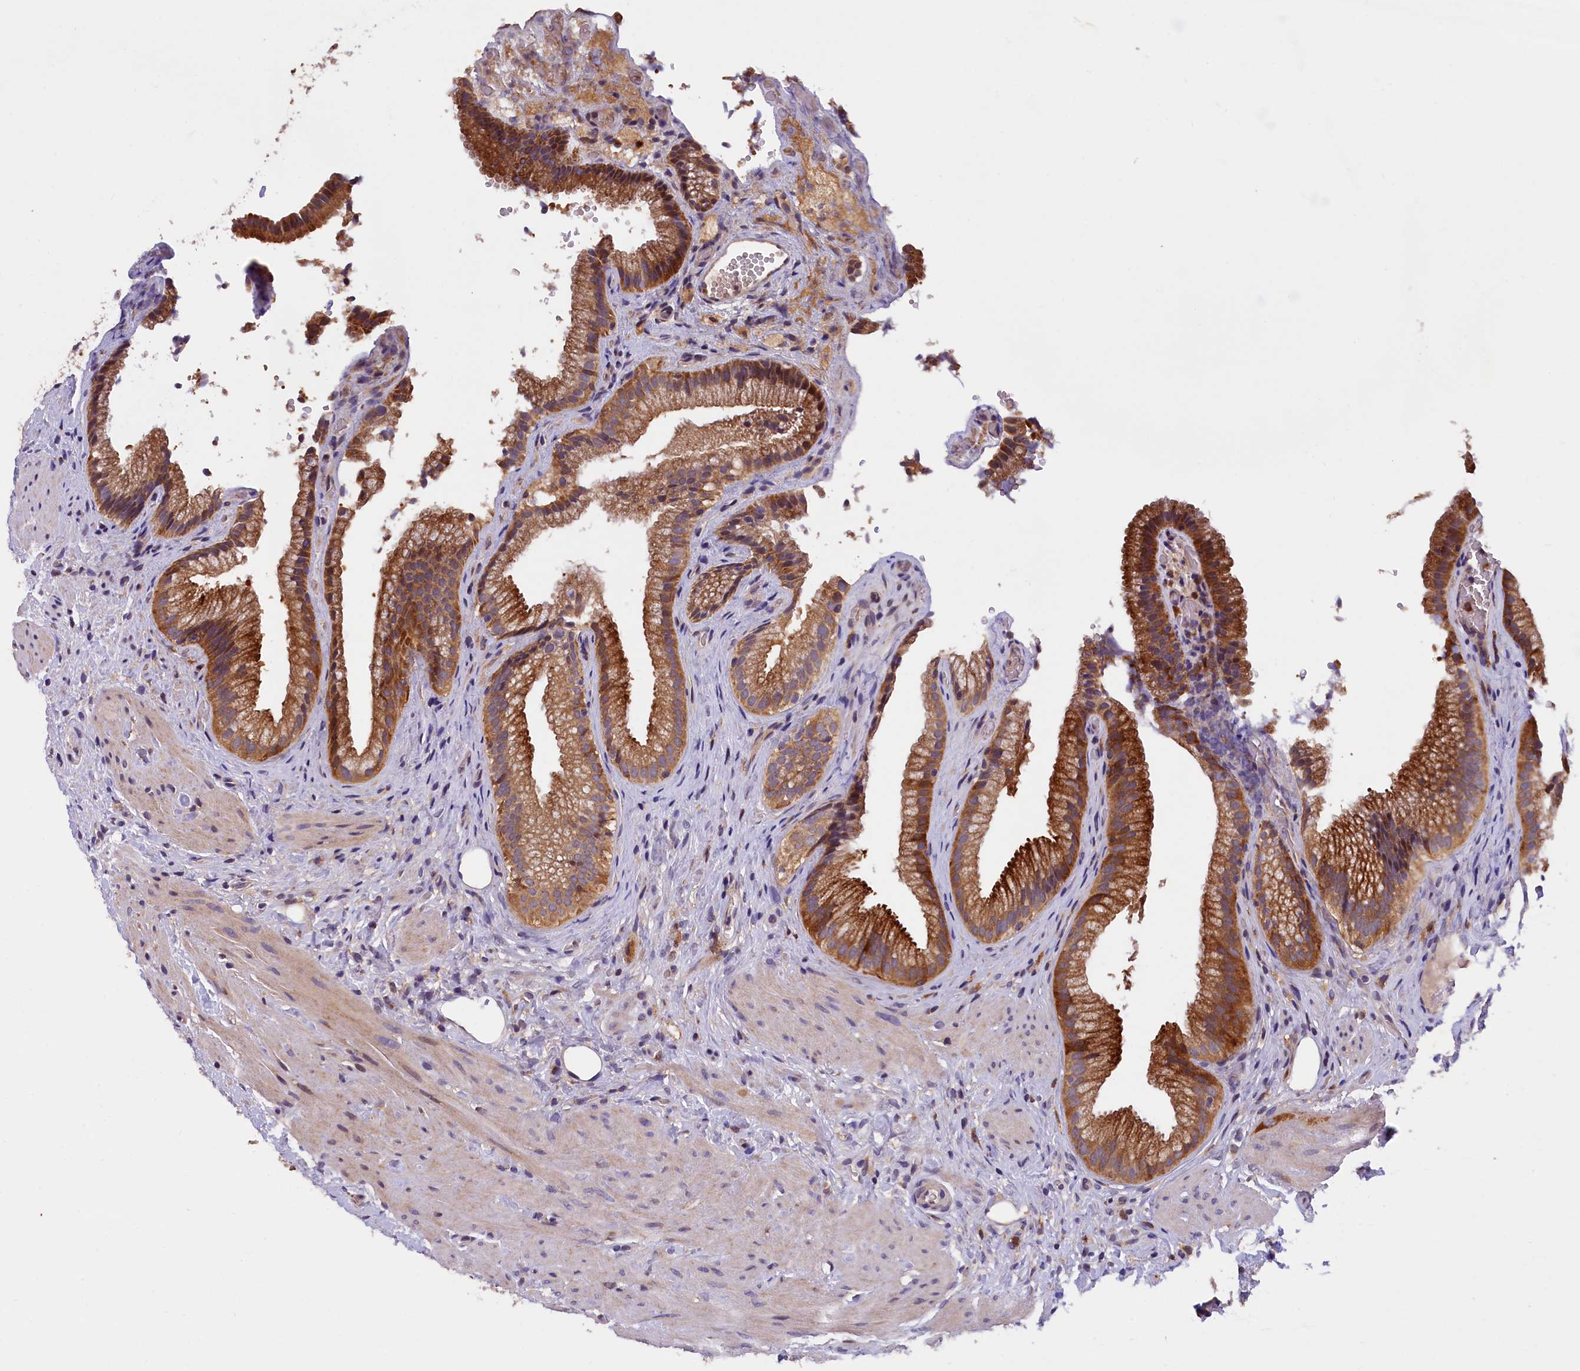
{"staining": {"intensity": "strong", "quantity": ">75%", "location": "cytoplasmic/membranous"}, "tissue": "gallbladder", "cell_type": "Glandular cells", "image_type": "normal", "snomed": [{"axis": "morphology", "description": "Normal tissue, NOS"}, {"axis": "morphology", "description": "Inflammation, NOS"}, {"axis": "topography", "description": "Gallbladder"}], "caption": "Protein staining of benign gallbladder demonstrates strong cytoplasmic/membranous positivity in approximately >75% of glandular cells.", "gene": "NAIP", "patient": {"sex": "male", "age": 51}}